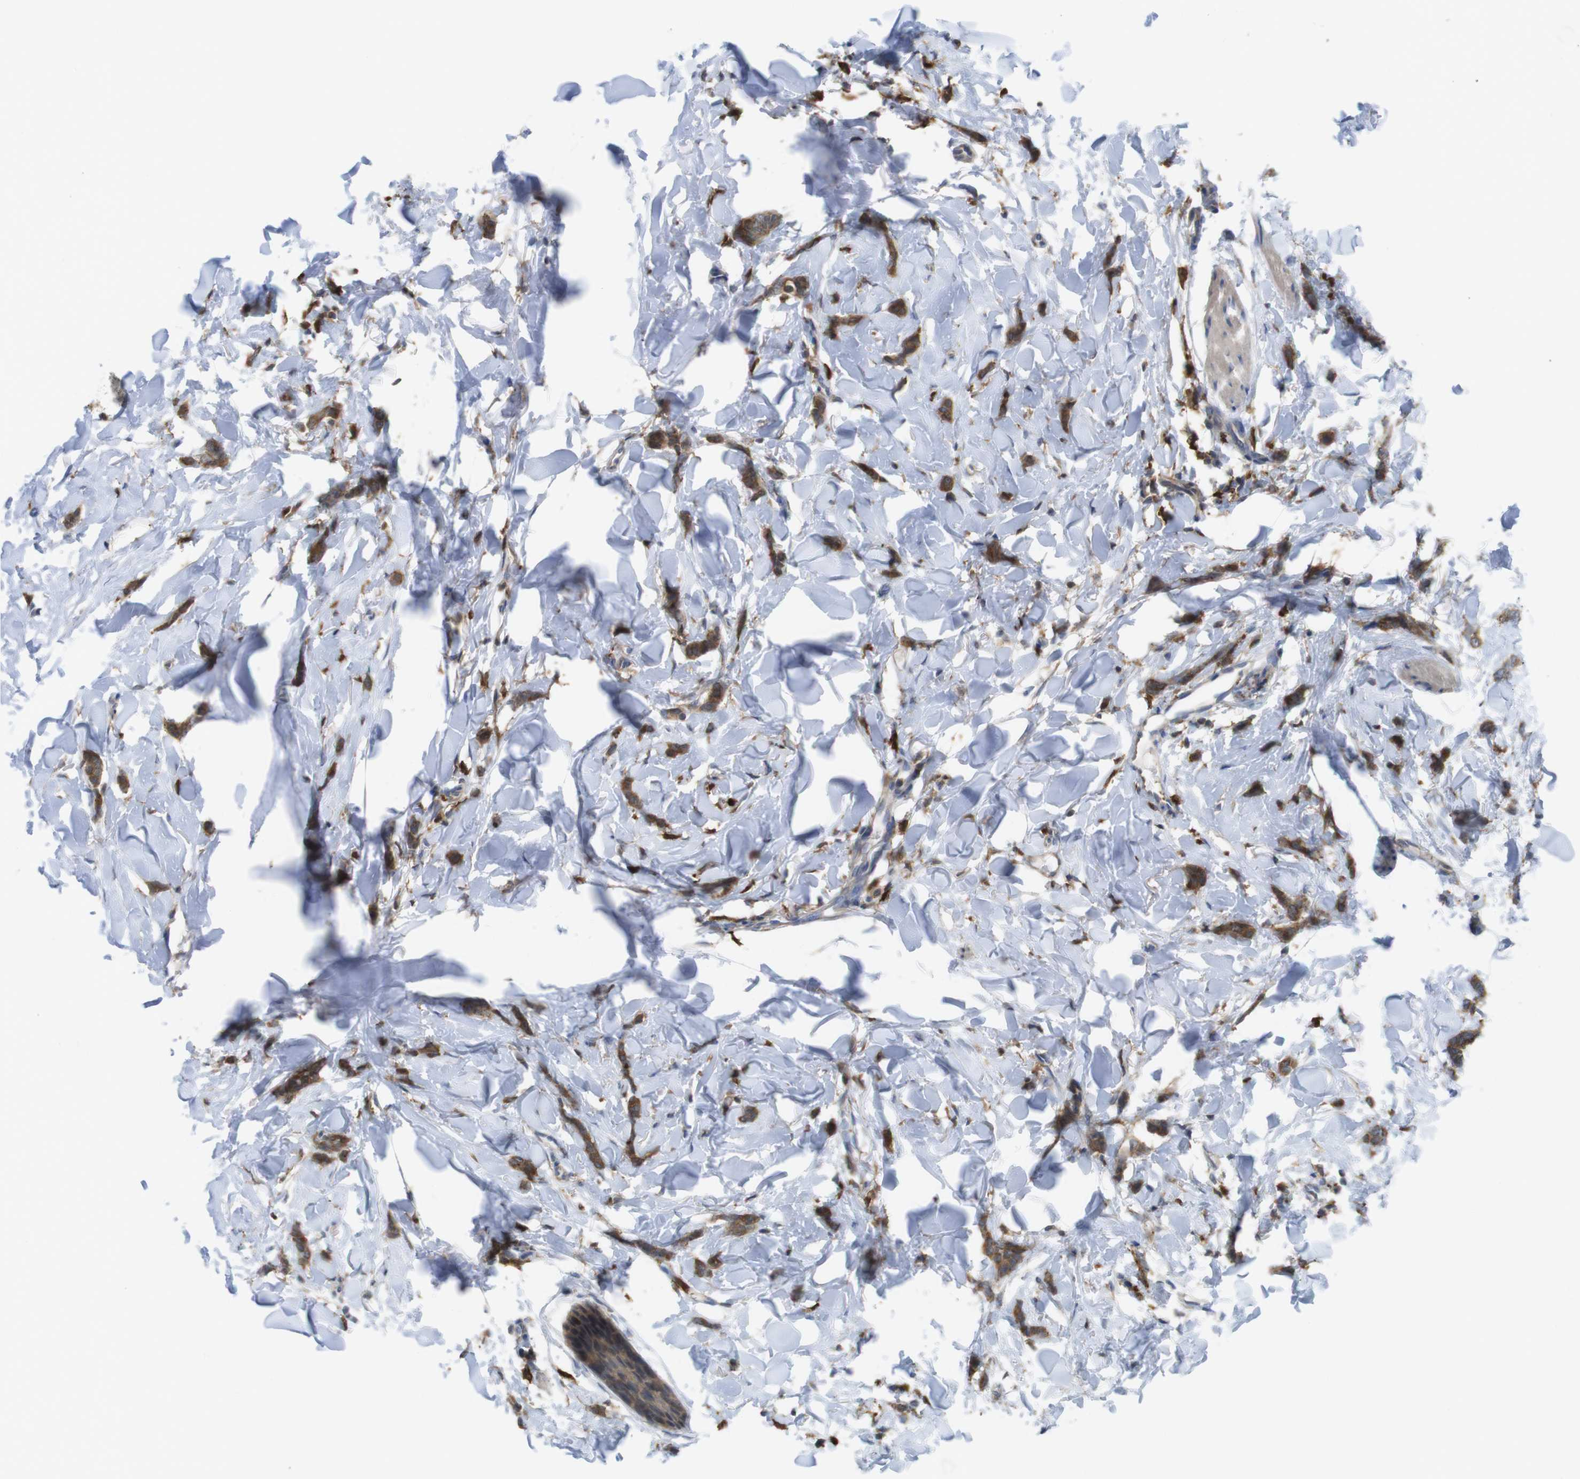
{"staining": {"intensity": "moderate", "quantity": ">75%", "location": "cytoplasmic/membranous"}, "tissue": "breast cancer", "cell_type": "Tumor cells", "image_type": "cancer", "snomed": [{"axis": "morphology", "description": "Lobular carcinoma"}, {"axis": "topography", "description": "Skin"}, {"axis": "topography", "description": "Breast"}], "caption": "Protein expression analysis of human lobular carcinoma (breast) reveals moderate cytoplasmic/membranous staining in approximately >75% of tumor cells.", "gene": "PRKCD", "patient": {"sex": "female", "age": 46}}